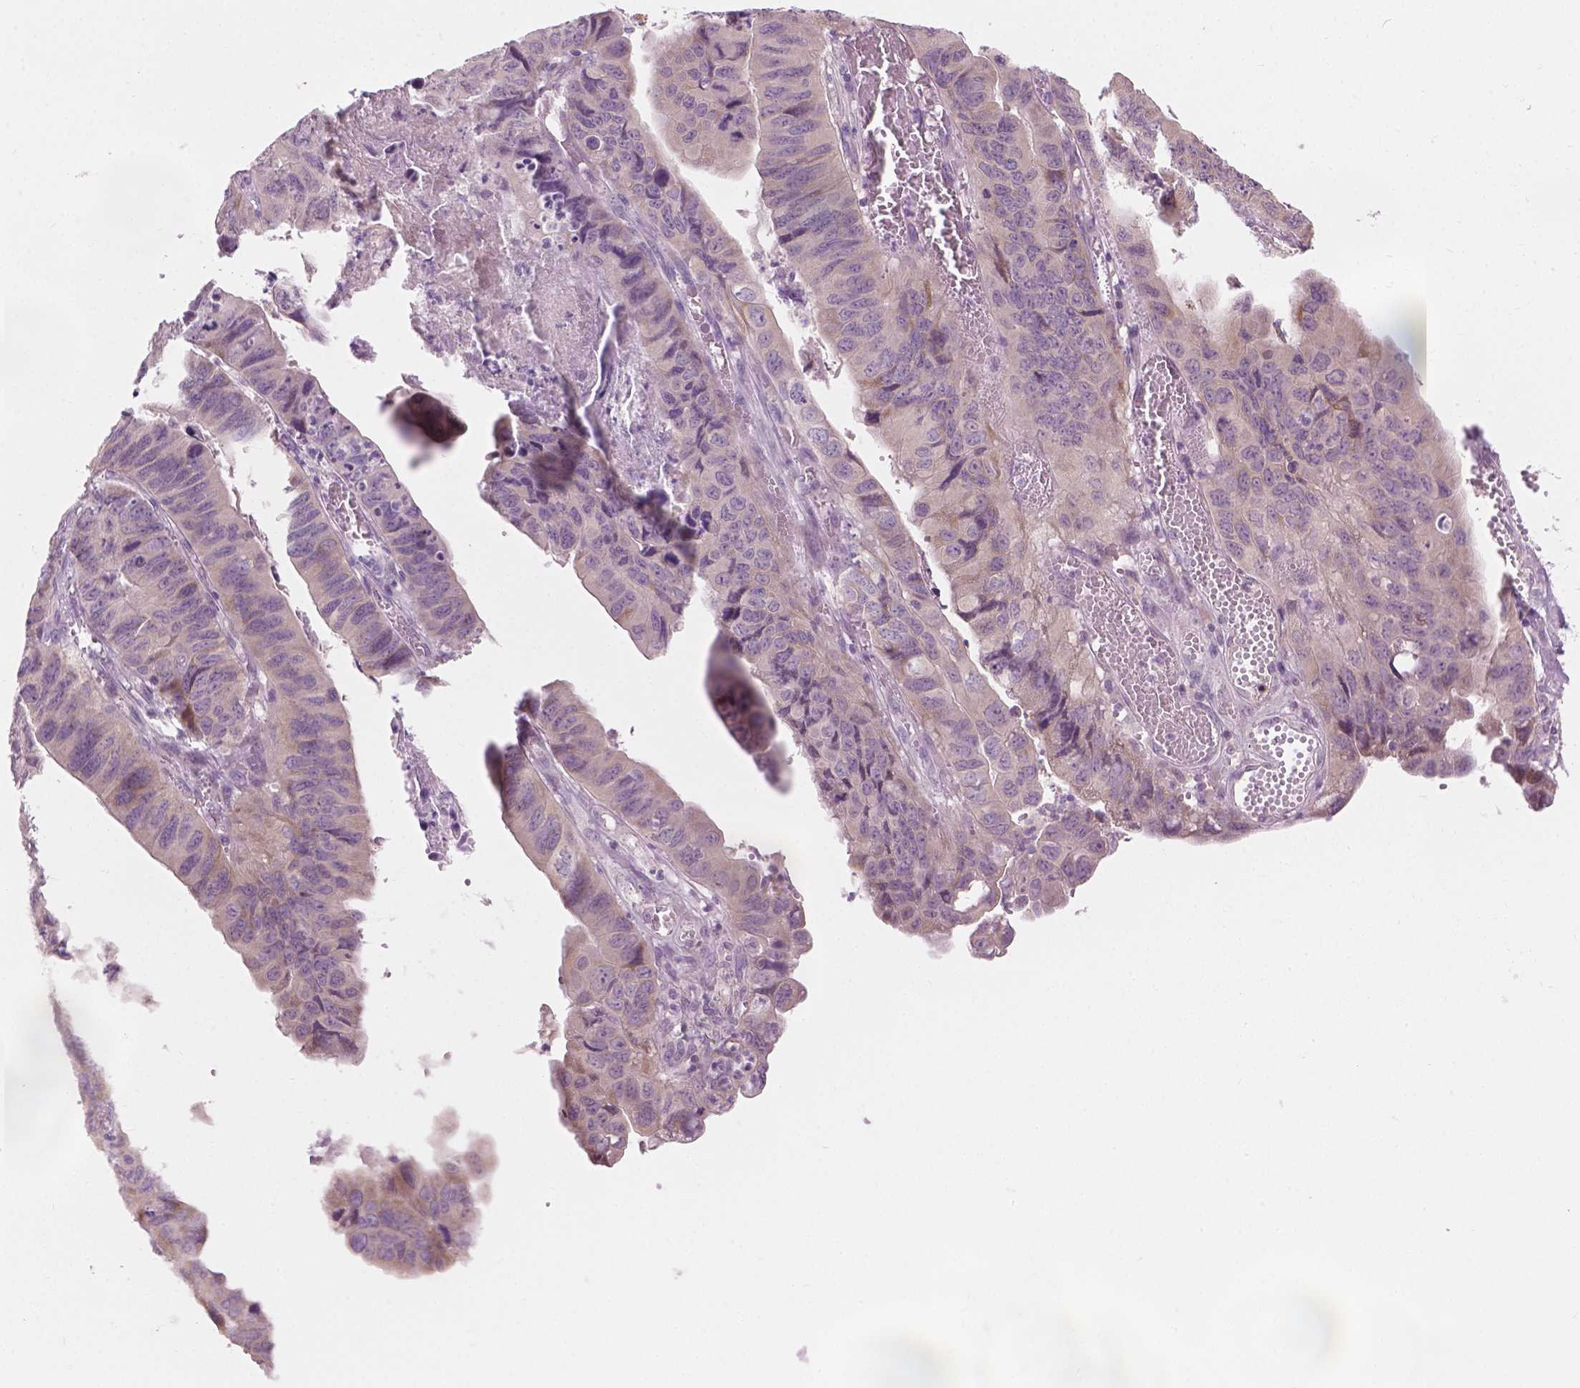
{"staining": {"intensity": "negative", "quantity": "none", "location": "none"}, "tissue": "stomach cancer", "cell_type": "Tumor cells", "image_type": "cancer", "snomed": [{"axis": "morphology", "description": "Adenocarcinoma, NOS"}, {"axis": "topography", "description": "Stomach, lower"}], "caption": "Immunohistochemistry (IHC) photomicrograph of neoplastic tissue: human stomach cancer (adenocarcinoma) stained with DAB reveals no significant protein positivity in tumor cells.", "gene": "CFAP126", "patient": {"sex": "male", "age": 77}}